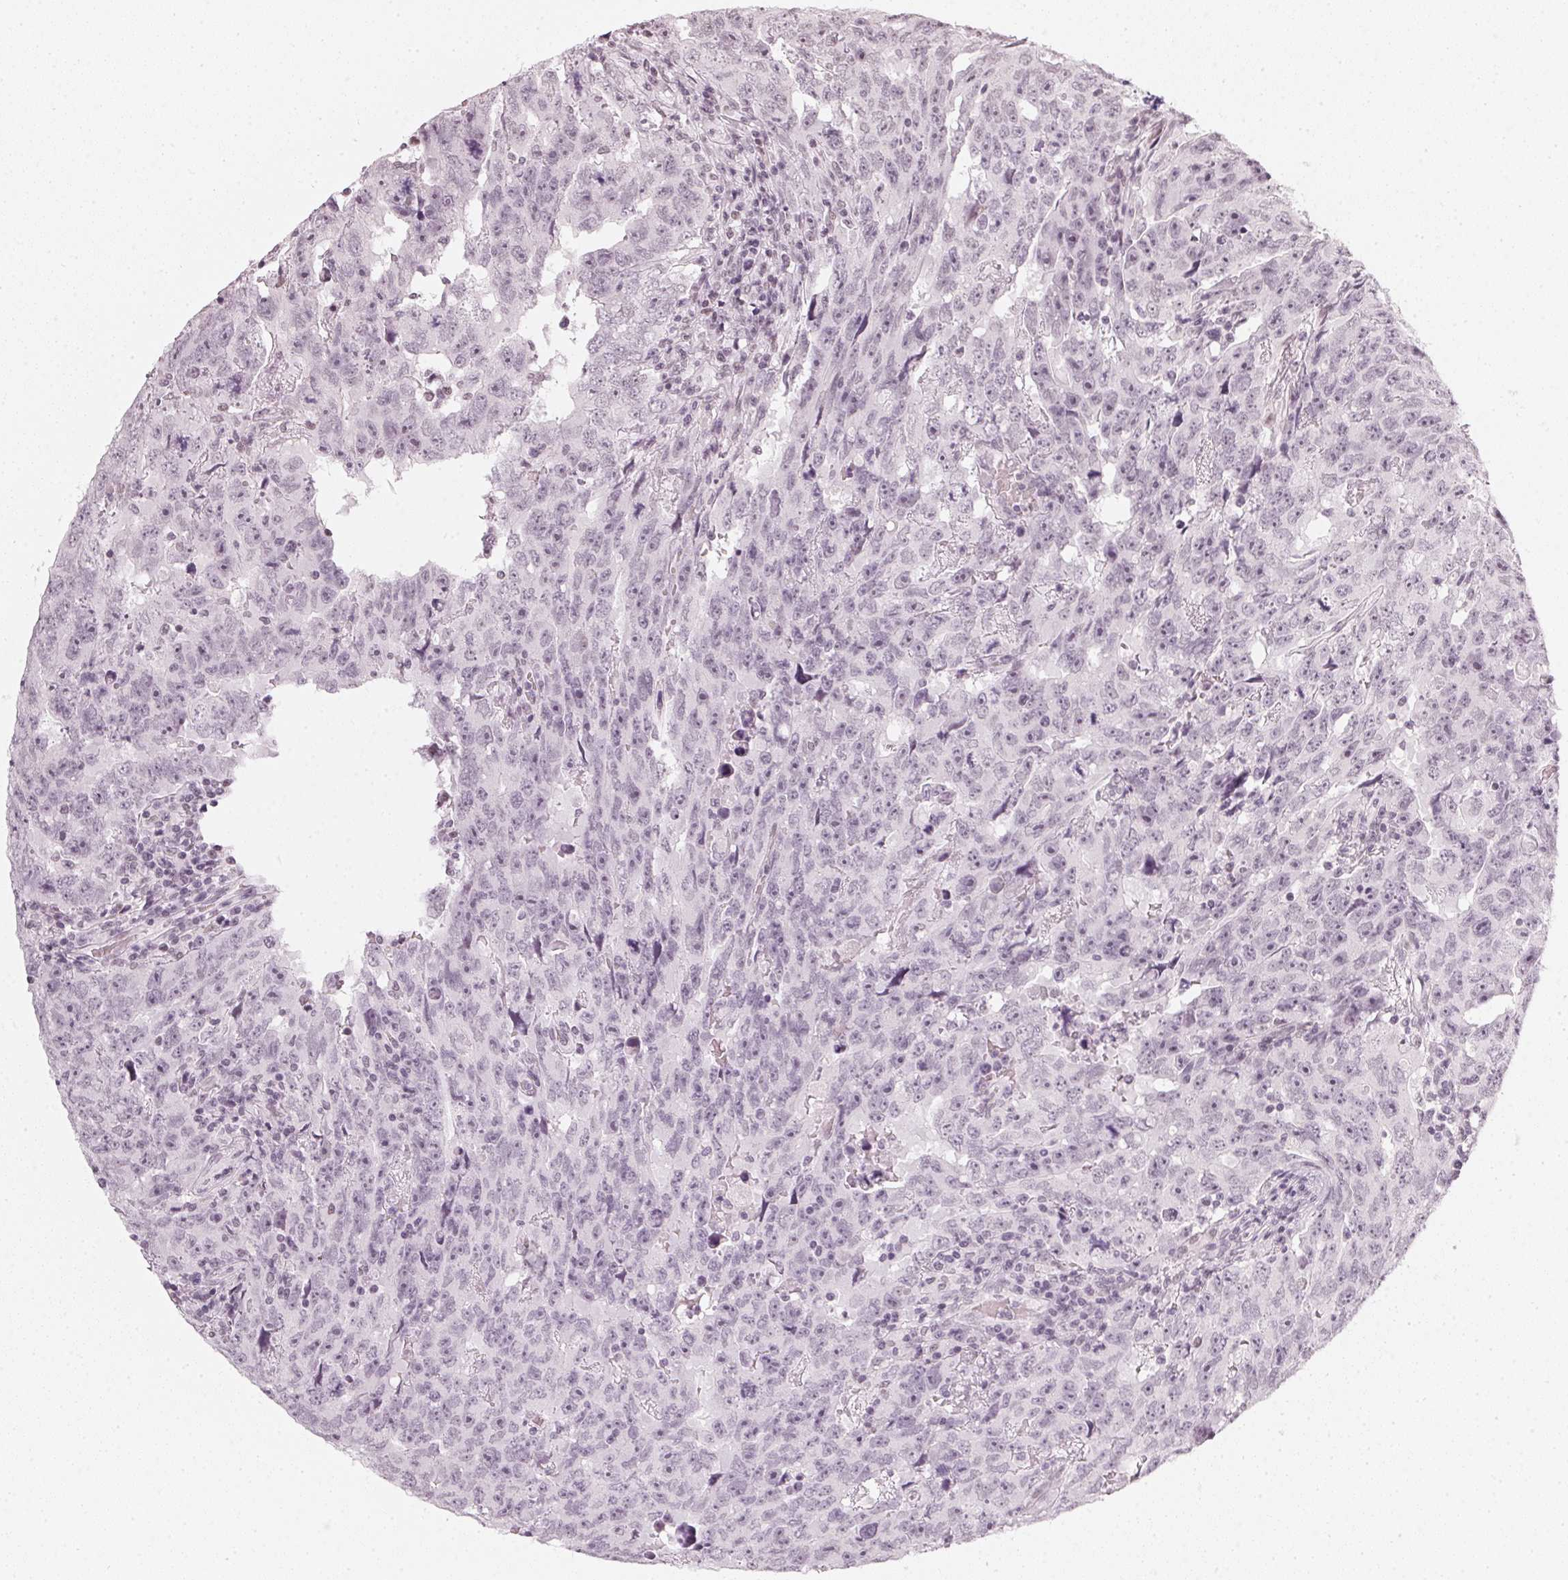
{"staining": {"intensity": "negative", "quantity": "none", "location": "none"}, "tissue": "testis cancer", "cell_type": "Tumor cells", "image_type": "cancer", "snomed": [{"axis": "morphology", "description": "Carcinoma, Embryonal, NOS"}, {"axis": "topography", "description": "Testis"}], "caption": "This is a micrograph of immunohistochemistry (IHC) staining of testis cancer, which shows no positivity in tumor cells.", "gene": "DNAJC6", "patient": {"sex": "male", "age": 24}}